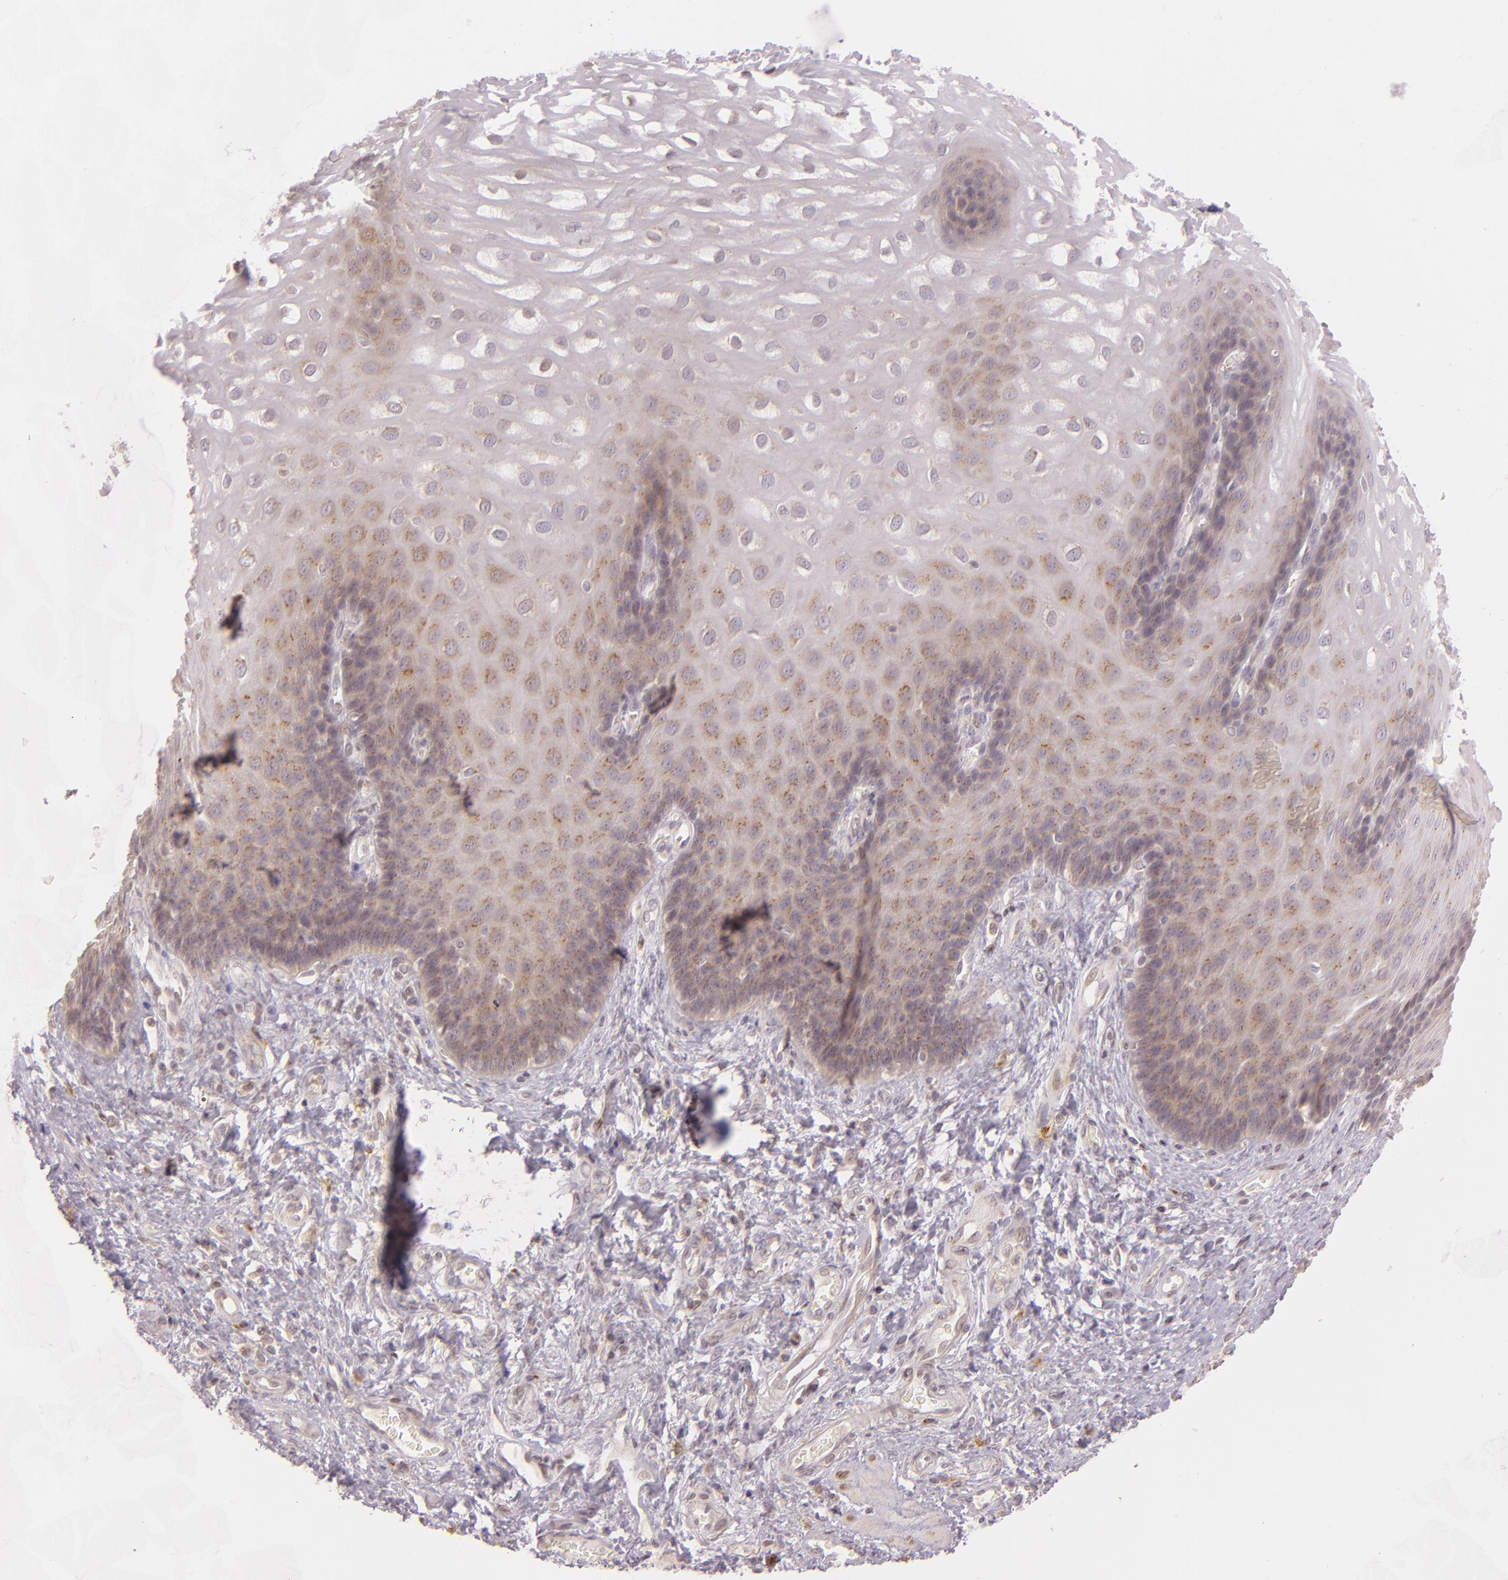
{"staining": {"intensity": "weak", "quantity": "25%-75%", "location": "cytoplasmic/membranous"}, "tissue": "esophagus", "cell_type": "Squamous epithelial cells", "image_type": "normal", "snomed": [{"axis": "morphology", "description": "Normal tissue, NOS"}, {"axis": "morphology", "description": "Adenocarcinoma, NOS"}, {"axis": "topography", "description": "Esophagus"}, {"axis": "topography", "description": "Stomach"}], "caption": "Normal esophagus demonstrates weak cytoplasmic/membranous expression in approximately 25%-75% of squamous epithelial cells.", "gene": "LGMN", "patient": {"sex": "male", "age": 62}}